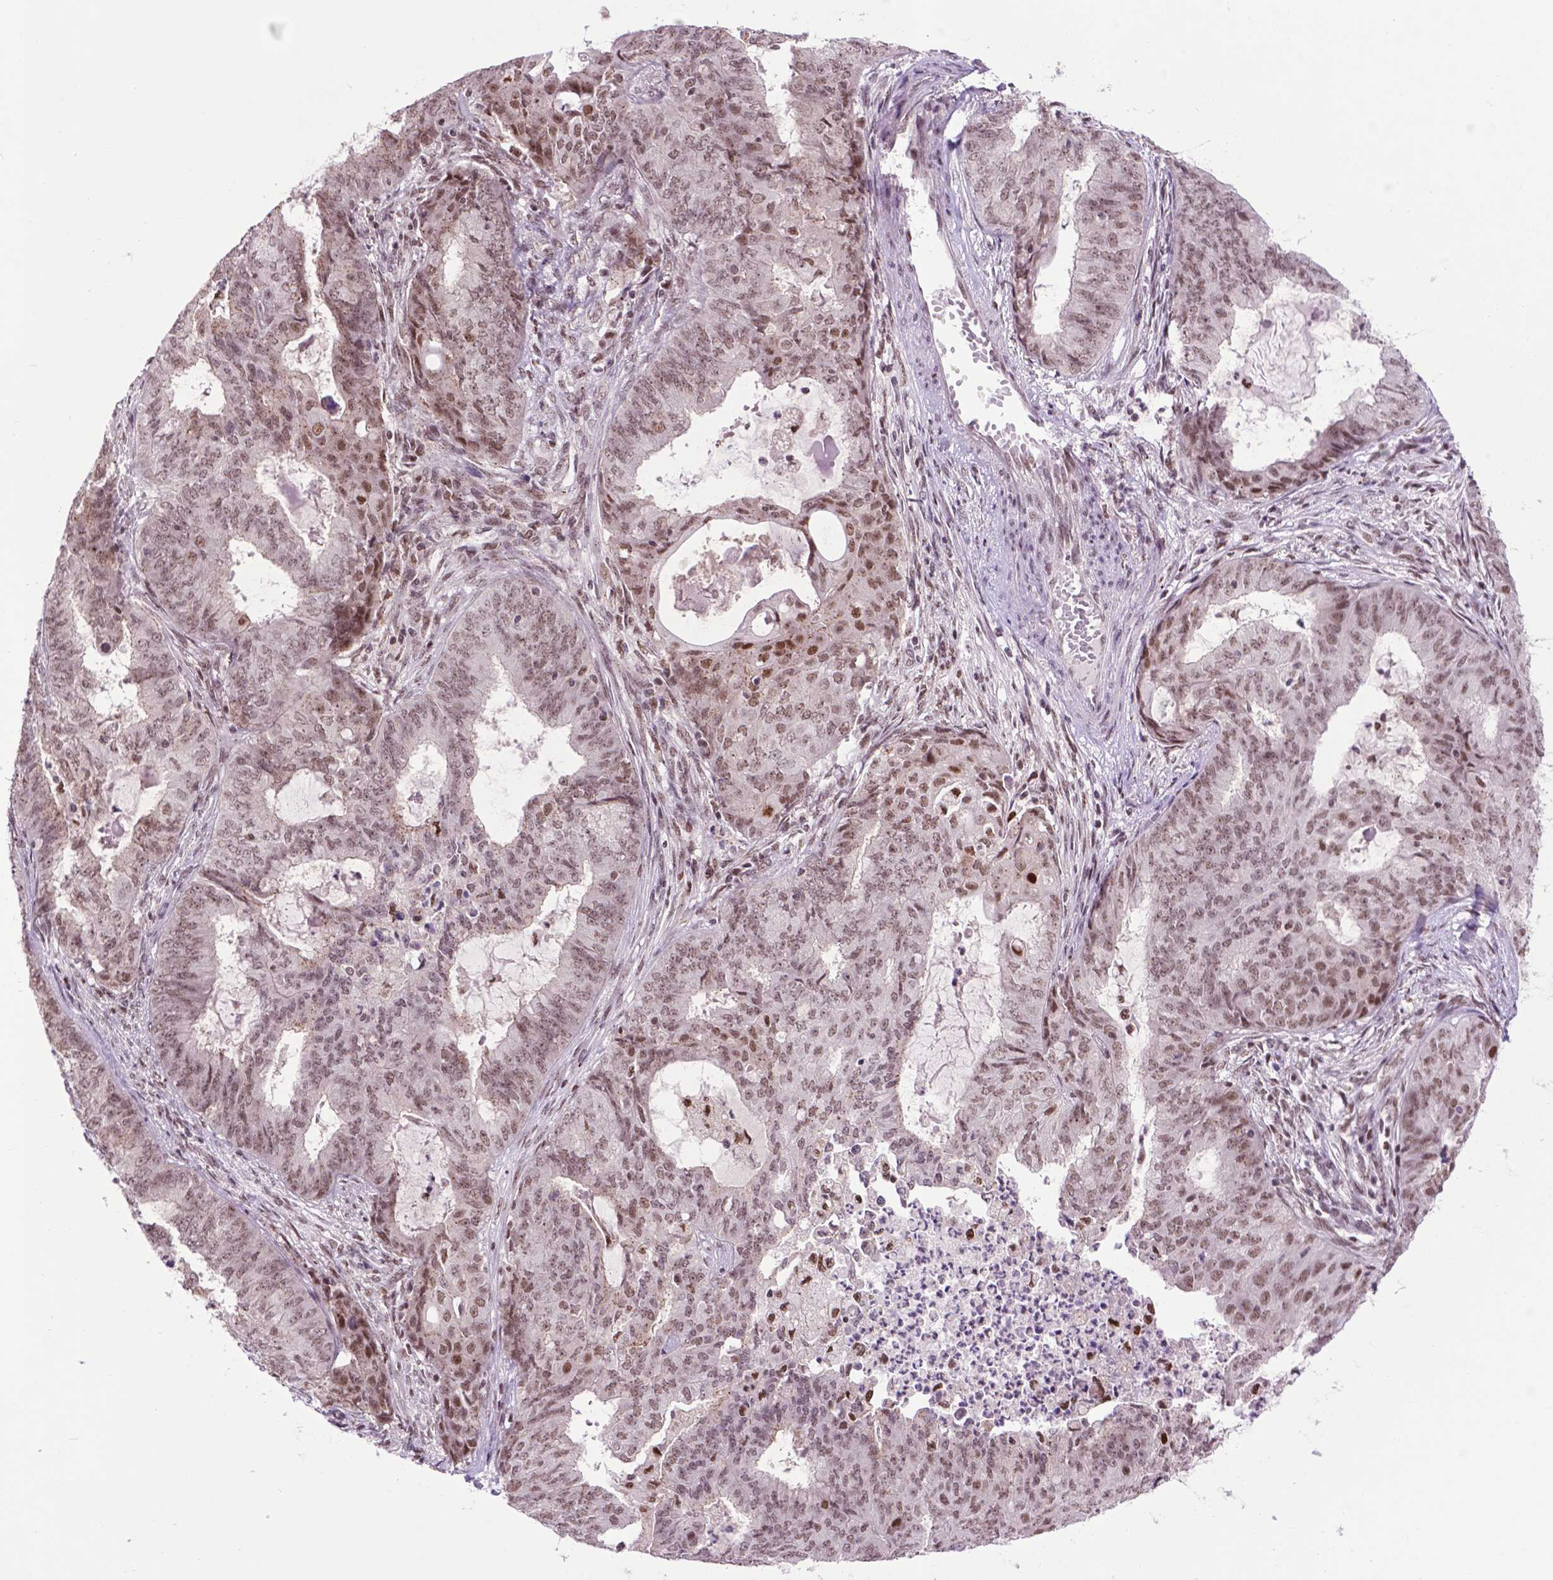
{"staining": {"intensity": "moderate", "quantity": ">75%", "location": "nuclear"}, "tissue": "endometrial cancer", "cell_type": "Tumor cells", "image_type": "cancer", "snomed": [{"axis": "morphology", "description": "Adenocarcinoma, NOS"}, {"axis": "topography", "description": "Endometrium"}], "caption": "Immunohistochemistry staining of endometrial adenocarcinoma, which exhibits medium levels of moderate nuclear staining in approximately >75% of tumor cells indicating moderate nuclear protein staining. The staining was performed using DAB (3,3'-diaminobenzidine) (brown) for protein detection and nuclei were counterstained in hematoxylin (blue).", "gene": "EAF1", "patient": {"sex": "female", "age": 62}}